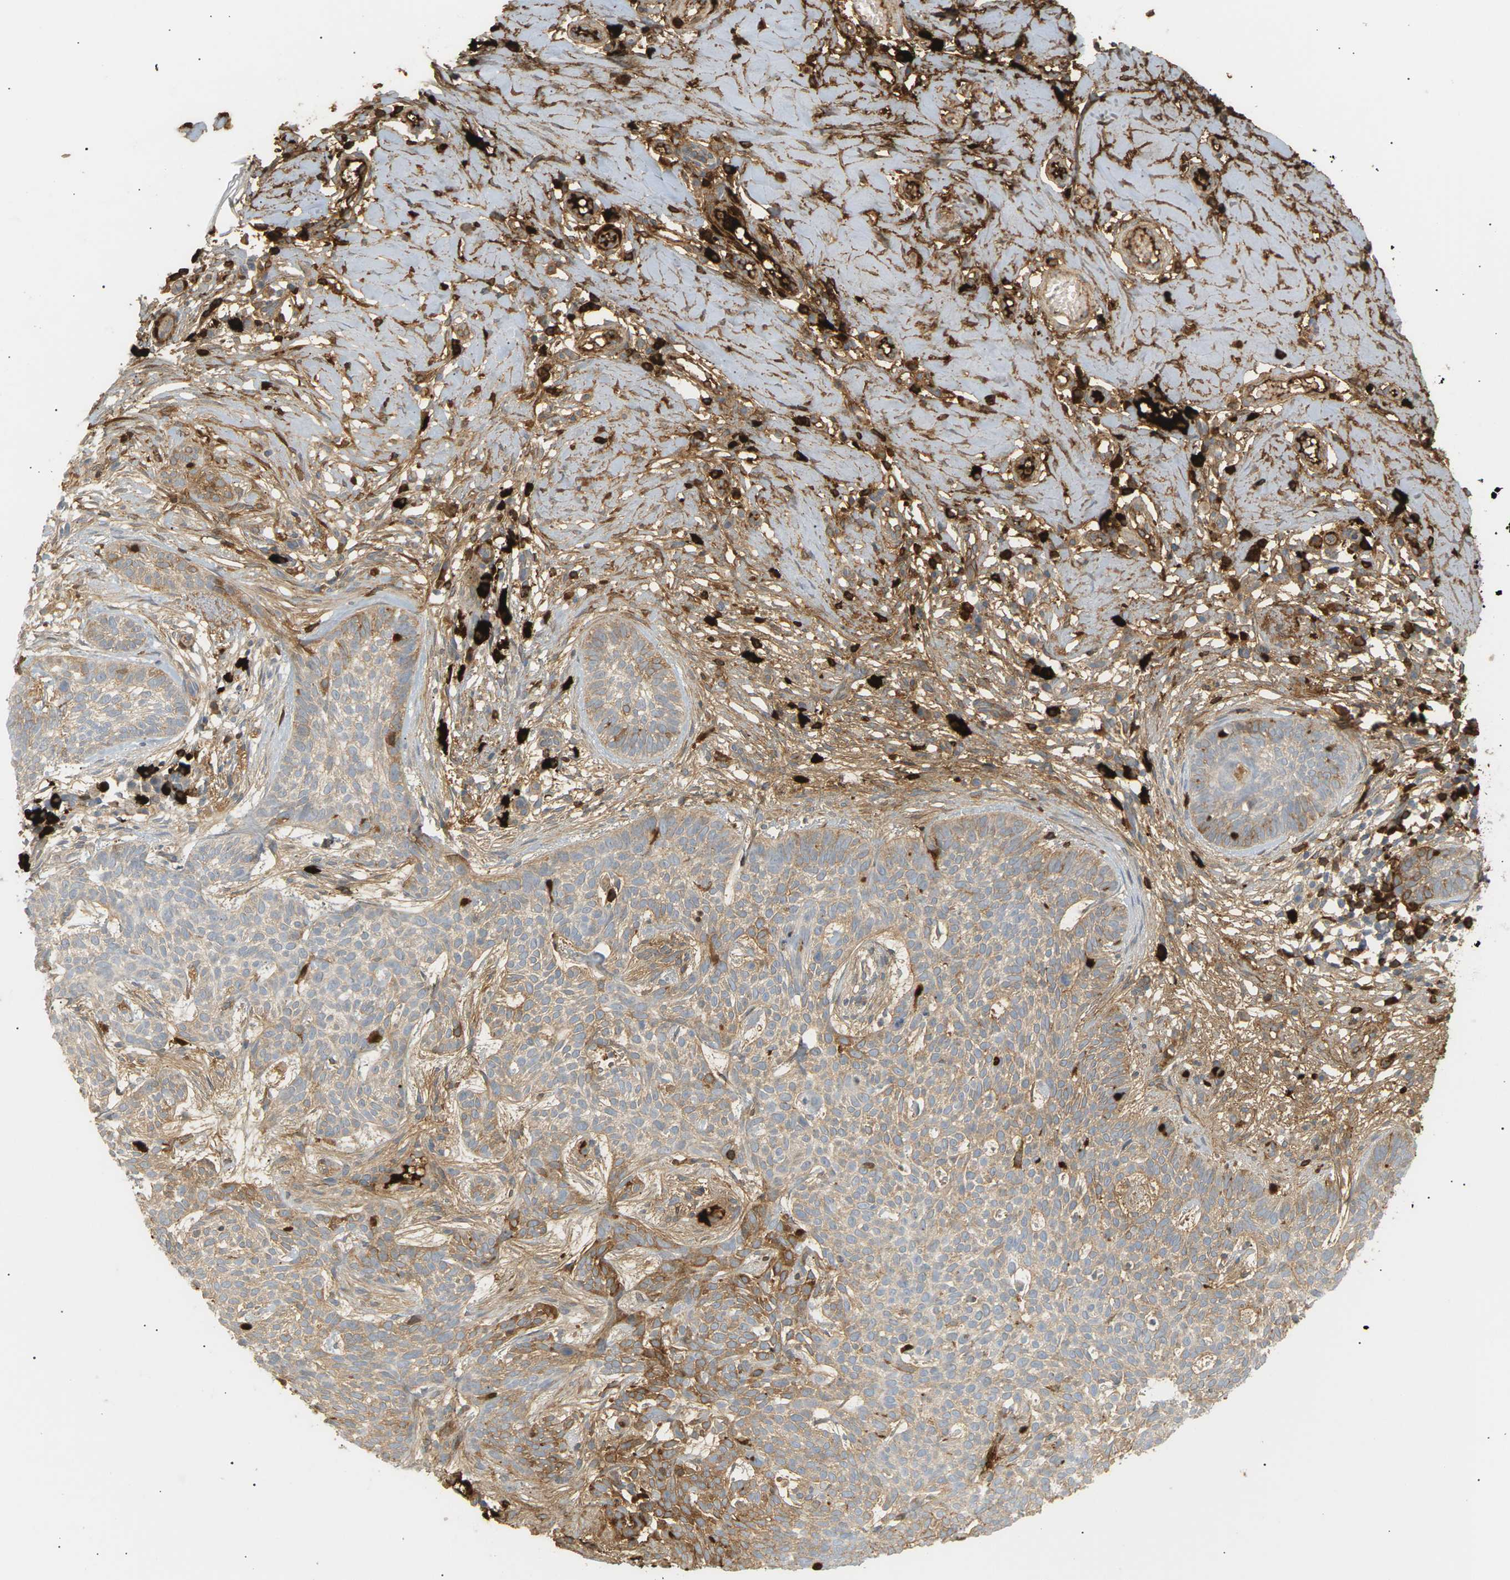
{"staining": {"intensity": "moderate", "quantity": ">75%", "location": "cytoplasmic/membranous"}, "tissue": "skin cancer", "cell_type": "Tumor cells", "image_type": "cancer", "snomed": [{"axis": "morphology", "description": "Basal cell carcinoma"}, {"axis": "topography", "description": "Skin"}], "caption": "Protein expression analysis of basal cell carcinoma (skin) demonstrates moderate cytoplasmic/membranous expression in about >75% of tumor cells. The protein of interest is shown in brown color, while the nuclei are stained blue.", "gene": "IGLC3", "patient": {"sex": "female", "age": 59}}